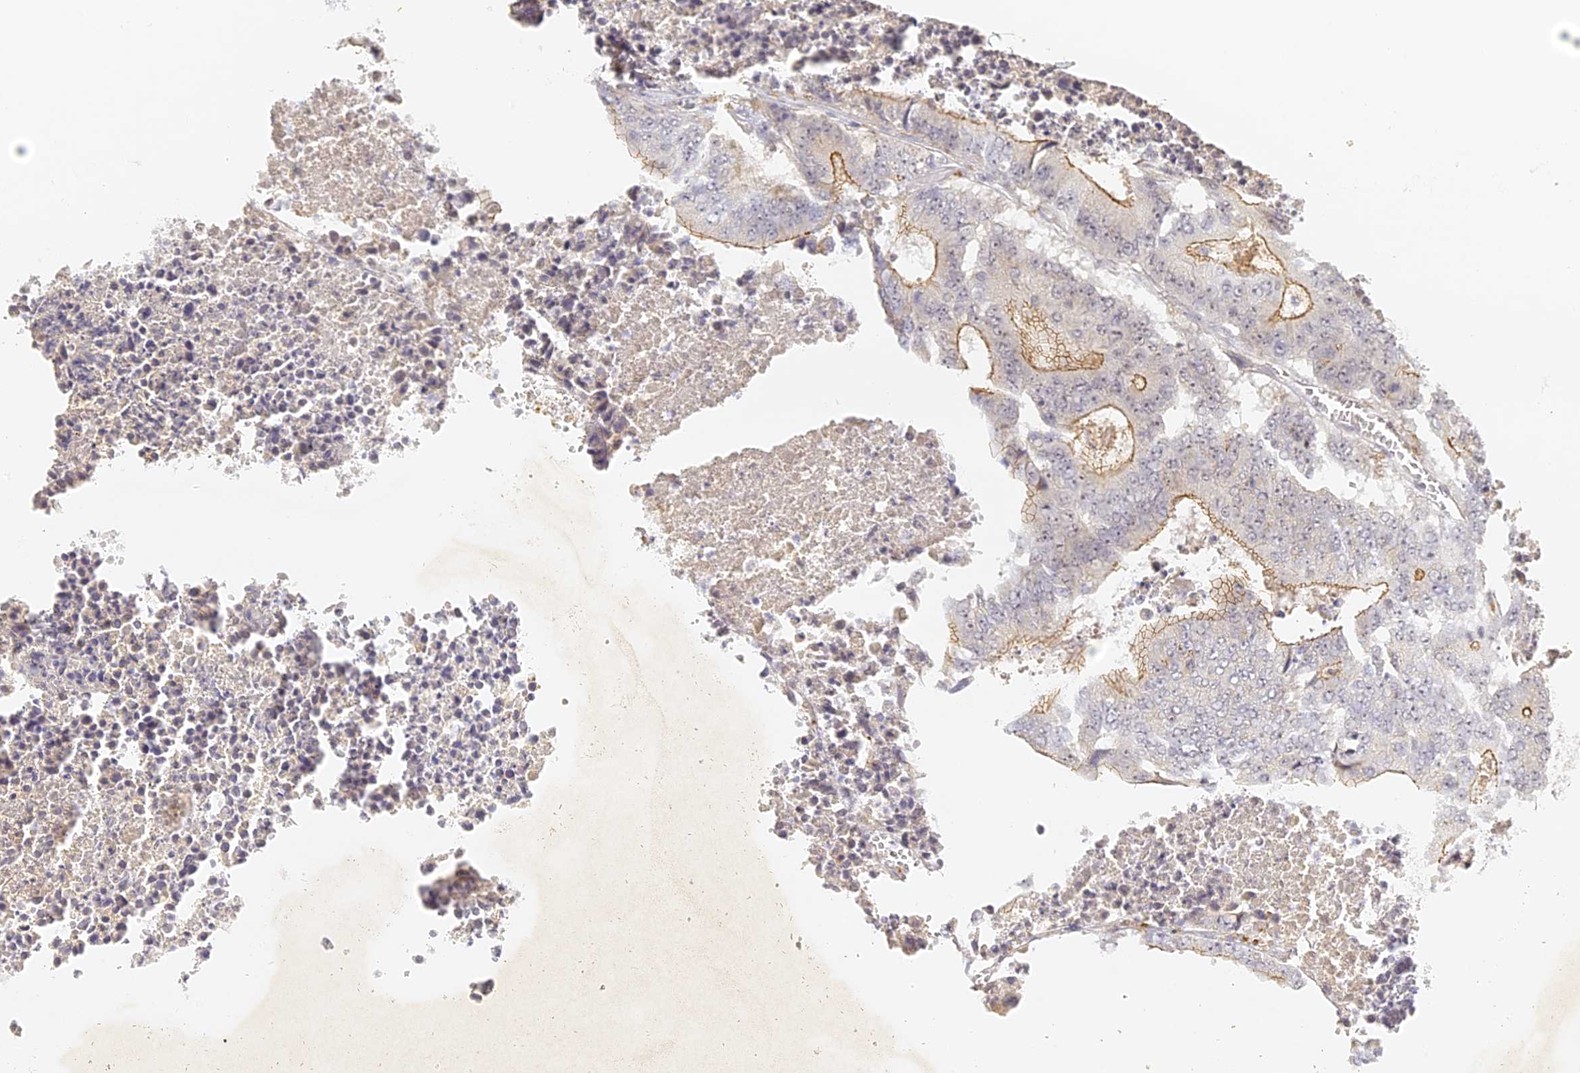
{"staining": {"intensity": "moderate", "quantity": "25%-75%", "location": "cytoplasmic/membranous"}, "tissue": "colorectal cancer", "cell_type": "Tumor cells", "image_type": "cancer", "snomed": [{"axis": "morphology", "description": "Adenocarcinoma, NOS"}, {"axis": "topography", "description": "Colon"}], "caption": "Tumor cells show medium levels of moderate cytoplasmic/membranous positivity in about 25%-75% of cells in human colorectal adenocarcinoma. The protein of interest is shown in brown color, while the nuclei are stained blue.", "gene": "ELL3", "patient": {"sex": "male", "age": 87}}